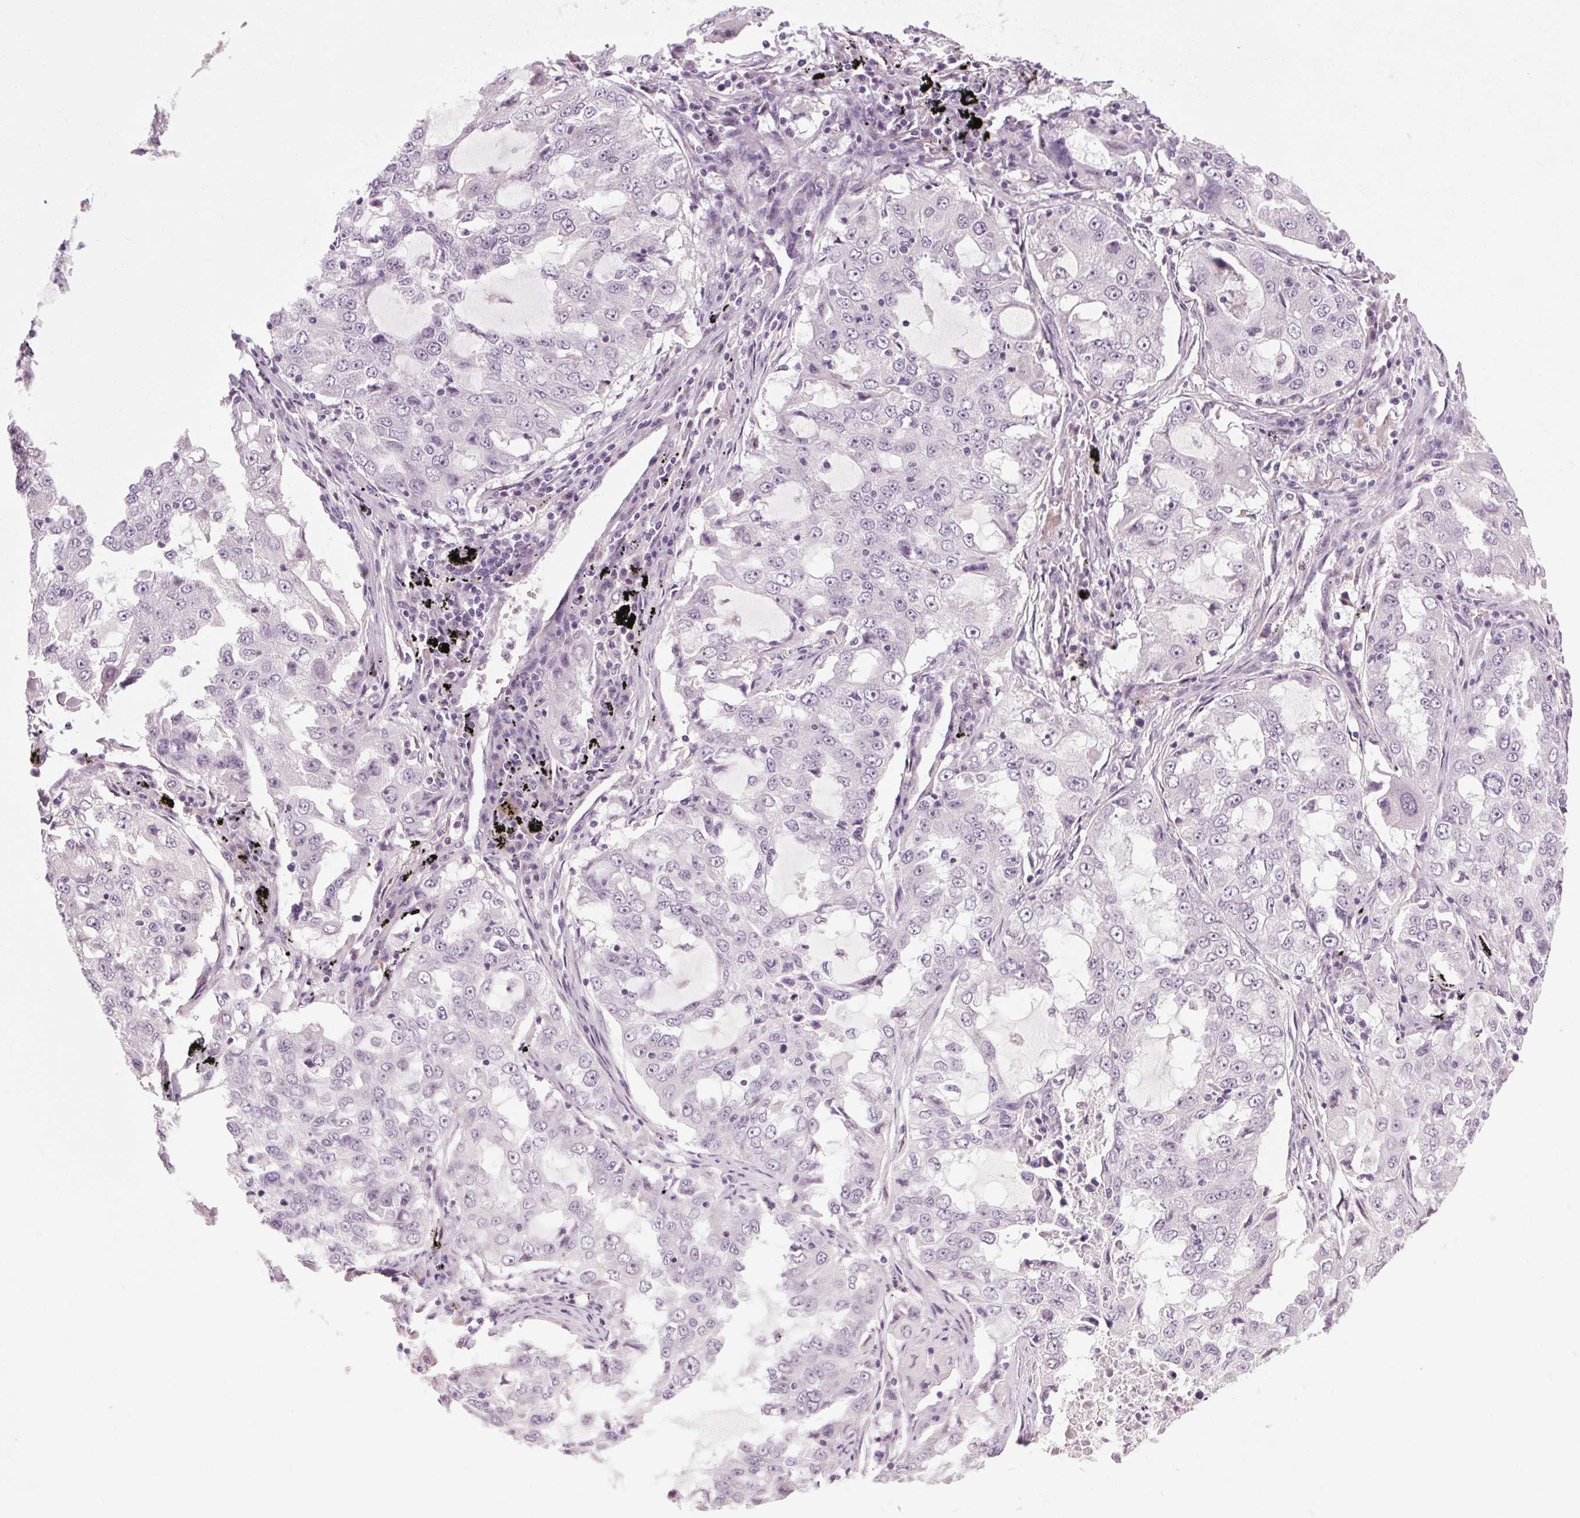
{"staining": {"intensity": "negative", "quantity": "none", "location": "none"}, "tissue": "lung cancer", "cell_type": "Tumor cells", "image_type": "cancer", "snomed": [{"axis": "morphology", "description": "Adenocarcinoma, NOS"}, {"axis": "topography", "description": "Lung"}], "caption": "Tumor cells are negative for protein expression in human lung cancer (adenocarcinoma). (Stains: DAB (3,3'-diaminobenzidine) immunohistochemistry (IHC) with hematoxylin counter stain, Microscopy: brightfield microscopy at high magnification).", "gene": "KLHL40", "patient": {"sex": "female", "age": 61}}